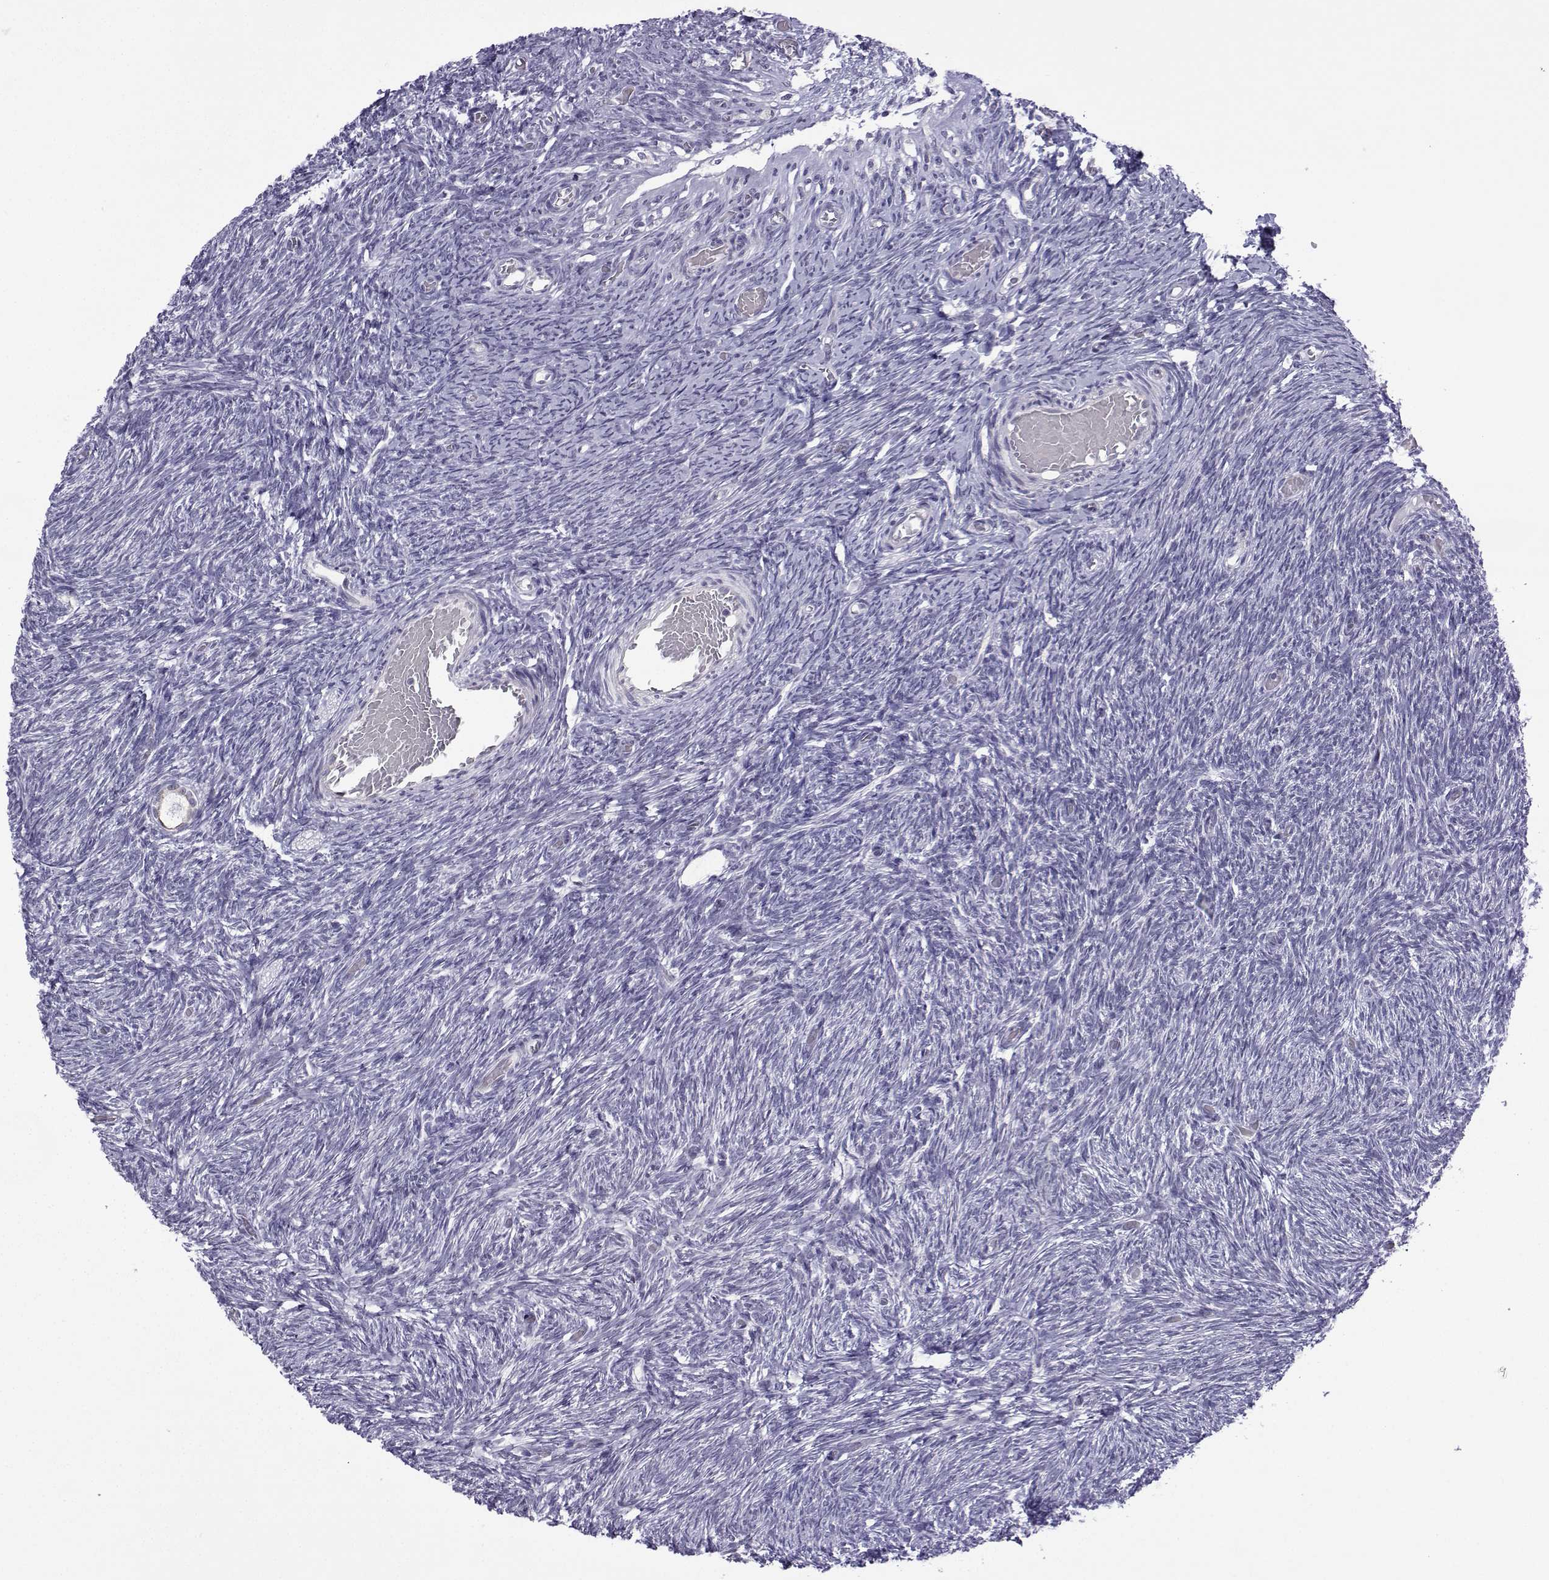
{"staining": {"intensity": "negative", "quantity": "none", "location": "none"}, "tissue": "ovary", "cell_type": "Follicle cells", "image_type": "normal", "snomed": [{"axis": "morphology", "description": "Normal tissue, NOS"}, {"axis": "topography", "description": "Ovary"}], "caption": "Image shows no significant protein positivity in follicle cells of benign ovary.", "gene": "INCENP", "patient": {"sex": "female", "age": 39}}